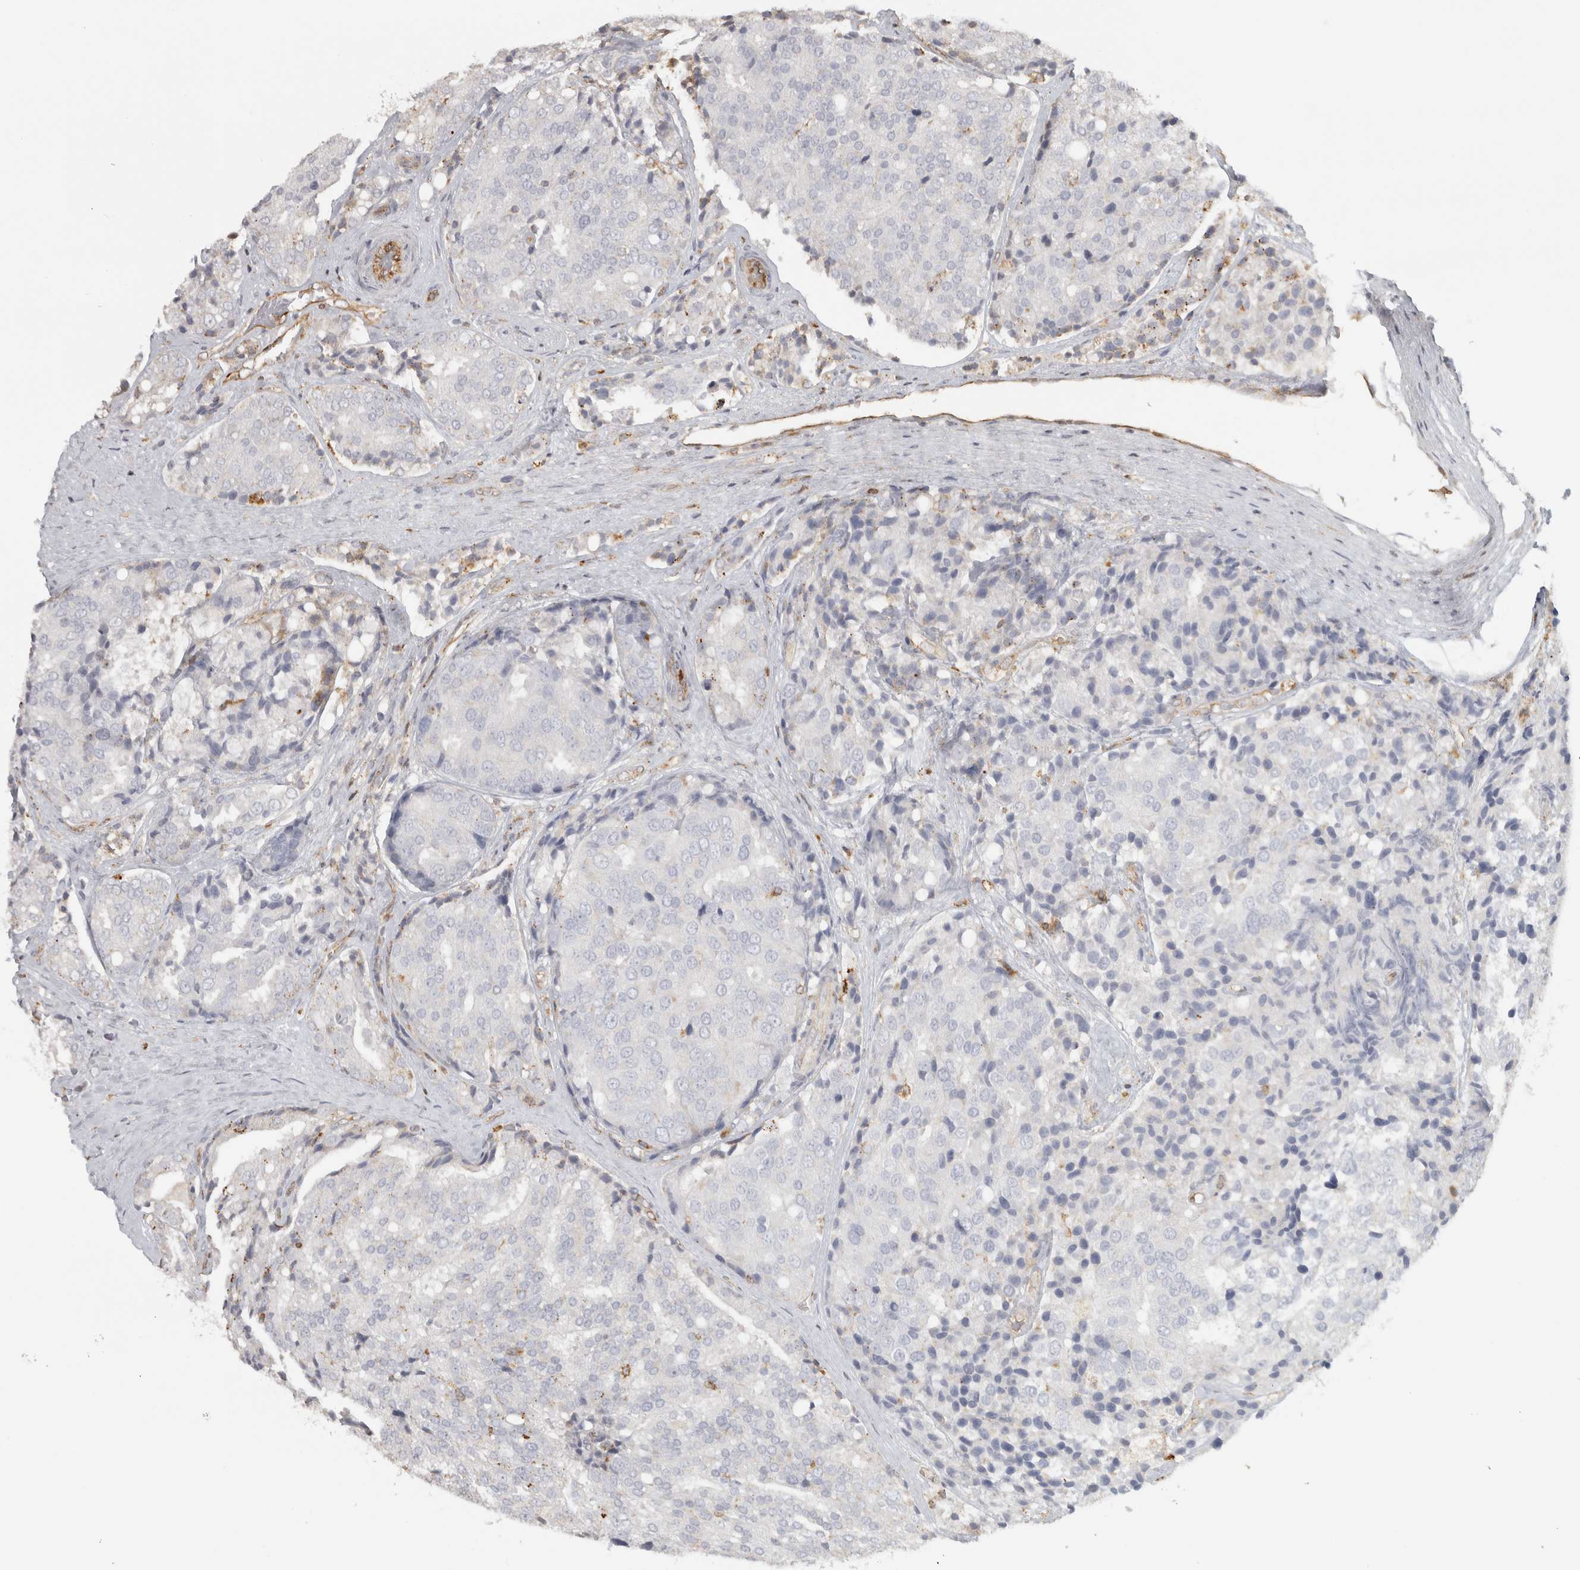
{"staining": {"intensity": "moderate", "quantity": "<25%", "location": "cytoplasmic/membranous"}, "tissue": "prostate cancer", "cell_type": "Tumor cells", "image_type": "cancer", "snomed": [{"axis": "morphology", "description": "Adenocarcinoma, High grade"}, {"axis": "topography", "description": "Prostate"}], "caption": "Brown immunohistochemical staining in human high-grade adenocarcinoma (prostate) shows moderate cytoplasmic/membranous positivity in about <25% of tumor cells. The staining was performed using DAB to visualize the protein expression in brown, while the nuclei were stained in blue with hematoxylin (Magnification: 20x).", "gene": "HLA-E", "patient": {"sex": "male", "age": 50}}